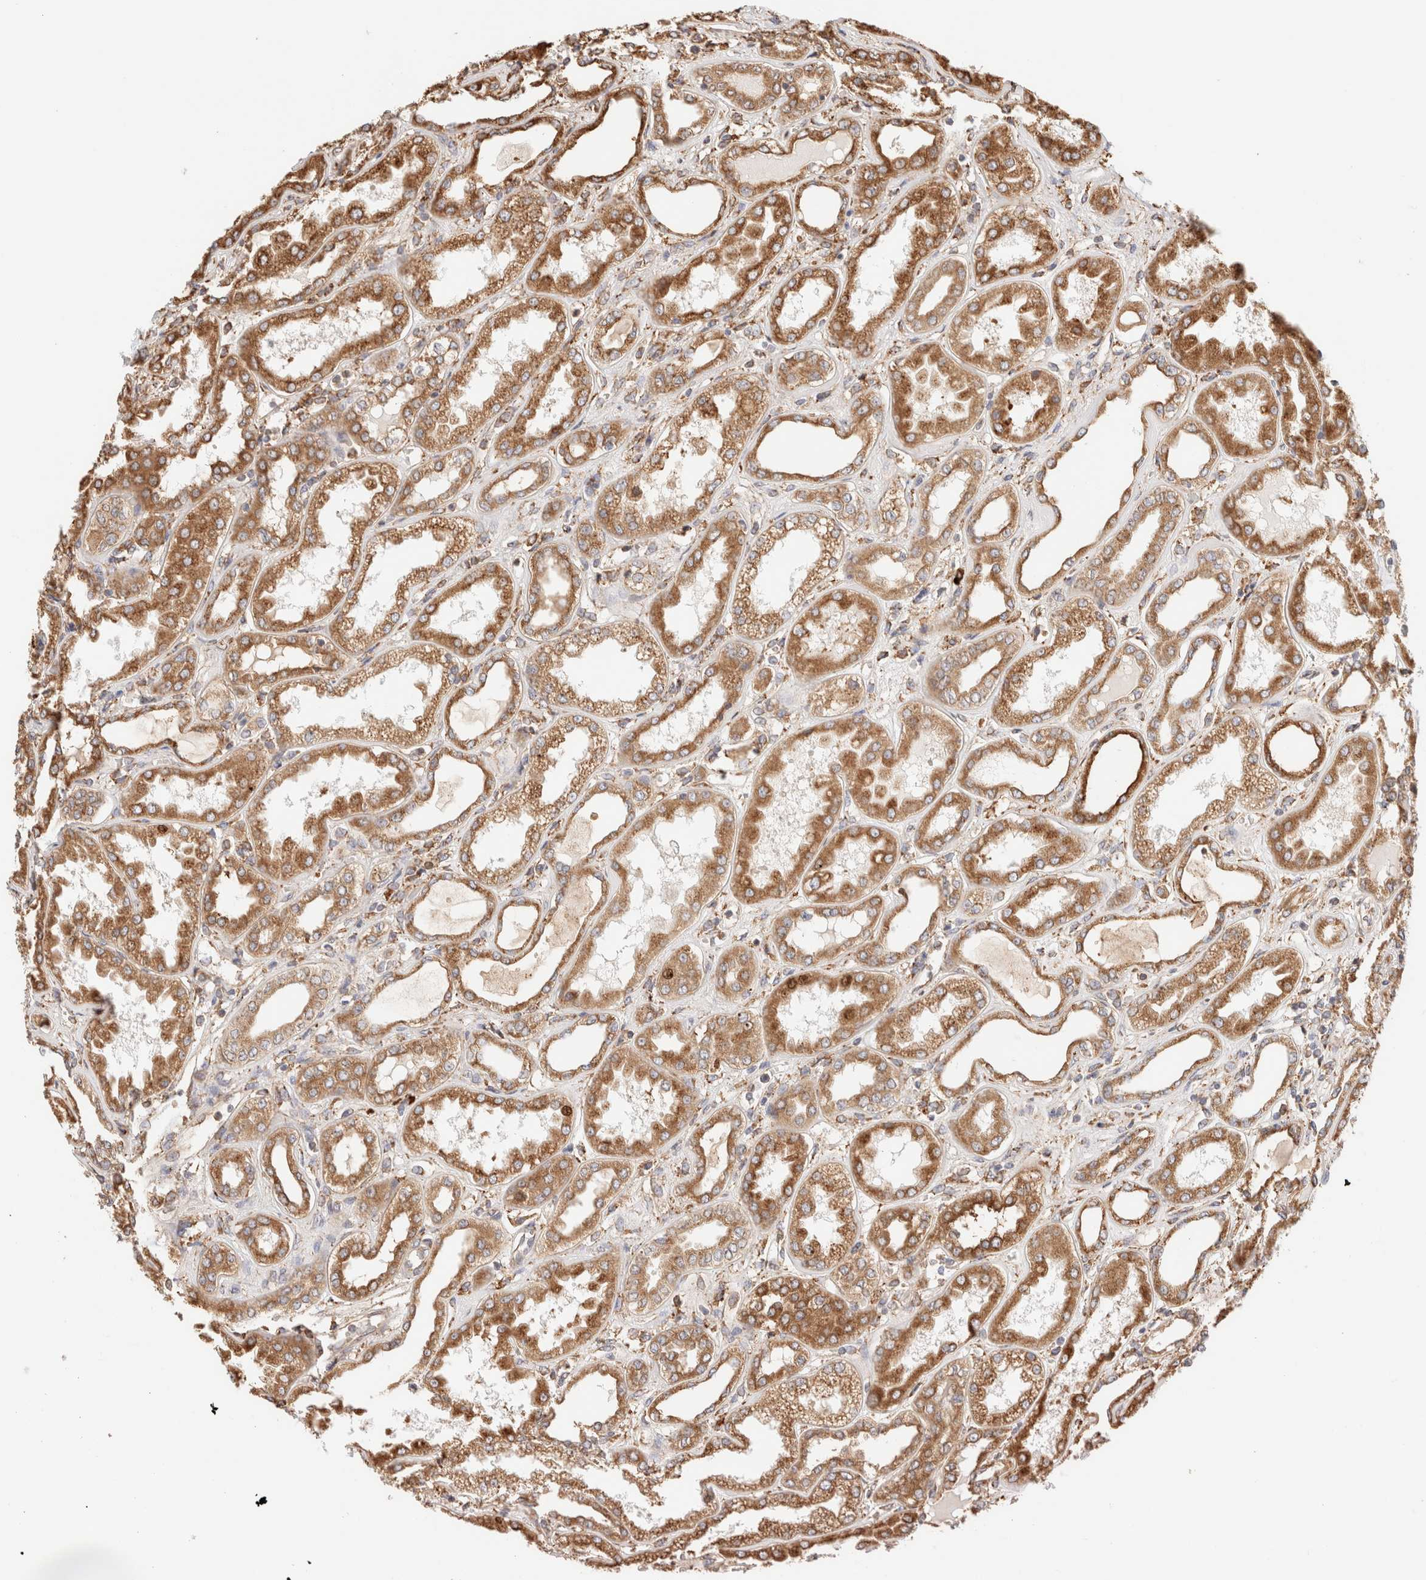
{"staining": {"intensity": "moderate", "quantity": ">75%", "location": "cytoplasmic/membranous"}, "tissue": "kidney", "cell_type": "Cells in glomeruli", "image_type": "normal", "snomed": [{"axis": "morphology", "description": "Normal tissue, NOS"}, {"axis": "topography", "description": "Kidney"}], "caption": "Immunohistochemical staining of normal human kidney reveals moderate cytoplasmic/membranous protein positivity in approximately >75% of cells in glomeruli.", "gene": "FER", "patient": {"sex": "female", "age": 56}}